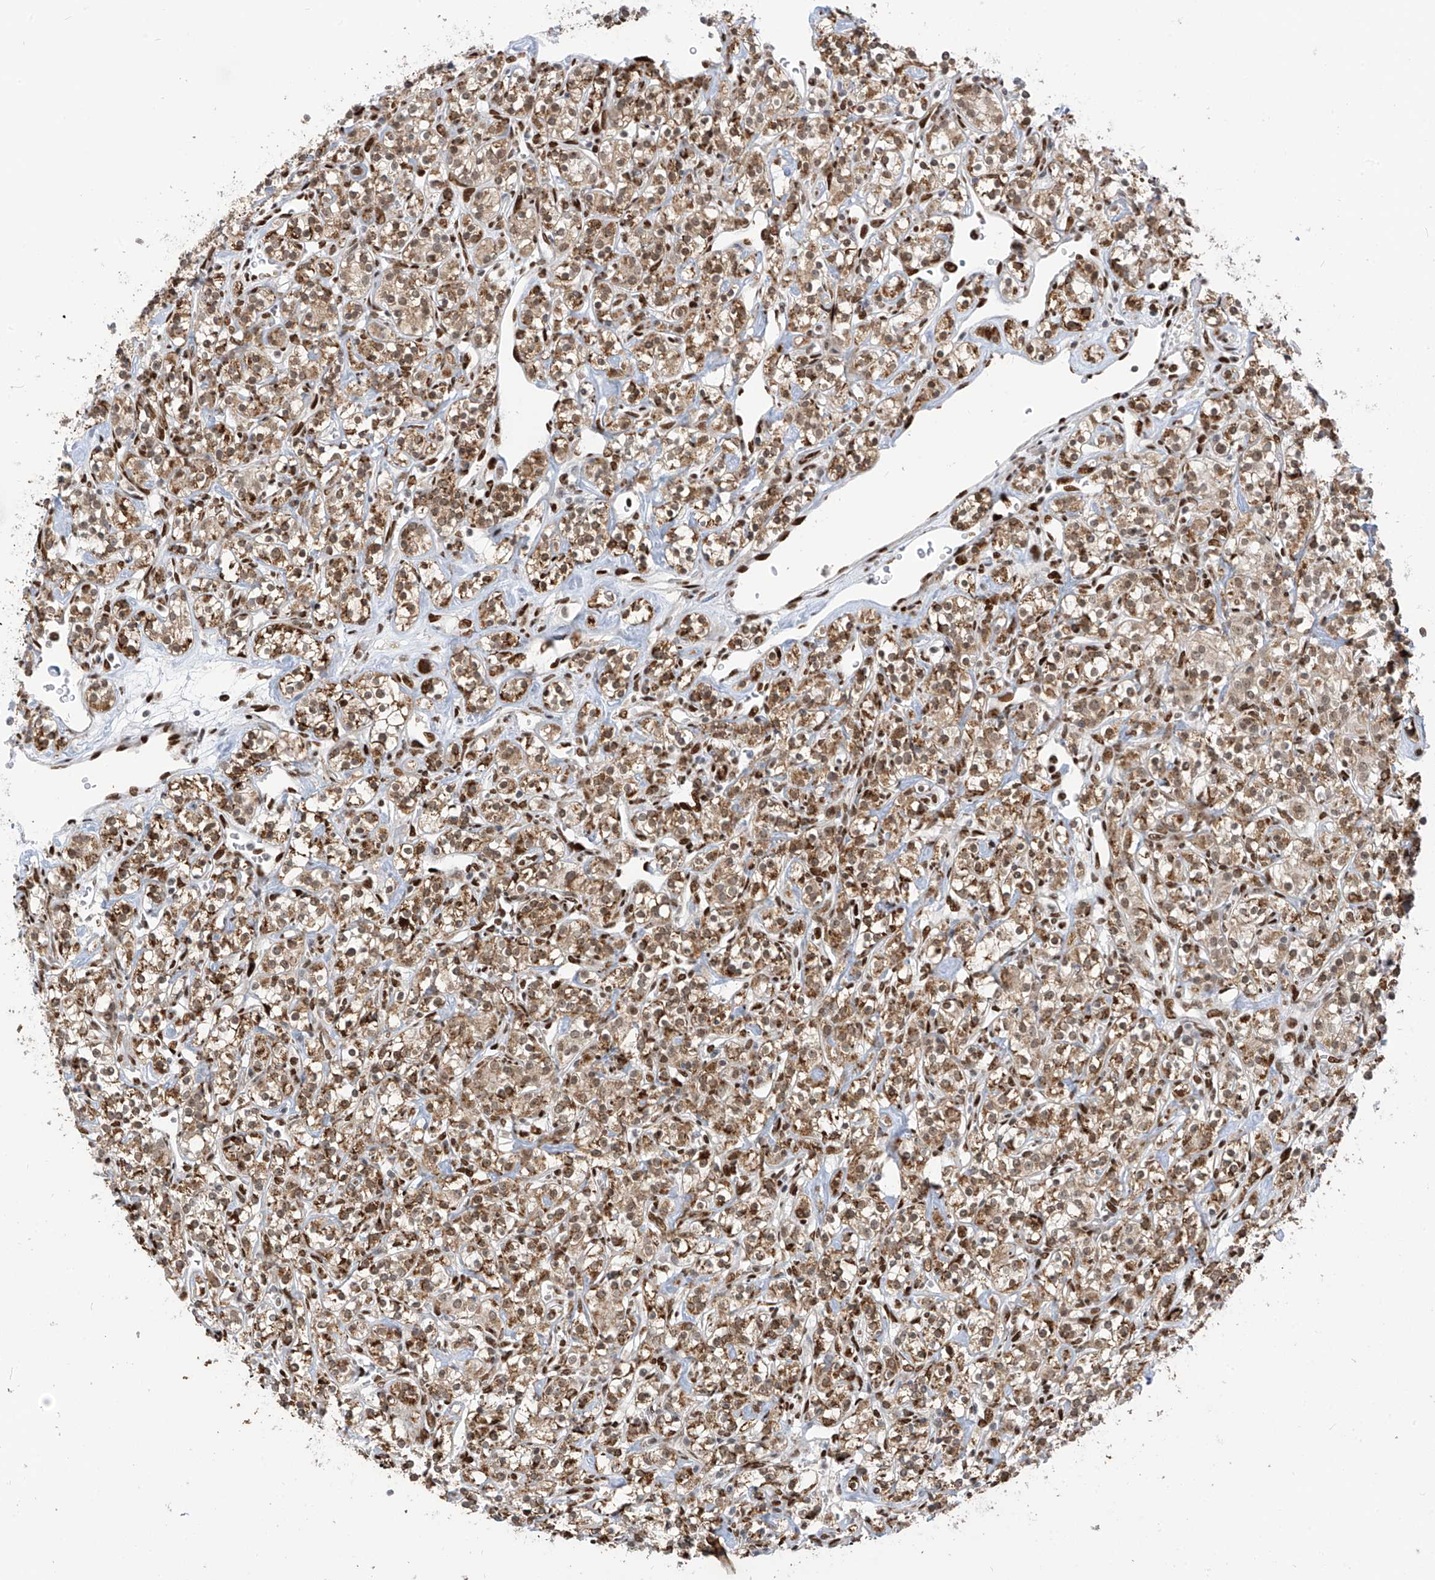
{"staining": {"intensity": "moderate", "quantity": ">75%", "location": "cytoplasmic/membranous"}, "tissue": "renal cancer", "cell_type": "Tumor cells", "image_type": "cancer", "snomed": [{"axis": "morphology", "description": "Adenocarcinoma, NOS"}, {"axis": "topography", "description": "Kidney"}], "caption": "A brown stain highlights moderate cytoplasmic/membranous positivity of a protein in human renal adenocarcinoma tumor cells.", "gene": "PM20D2", "patient": {"sex": "male", "age": 77}}